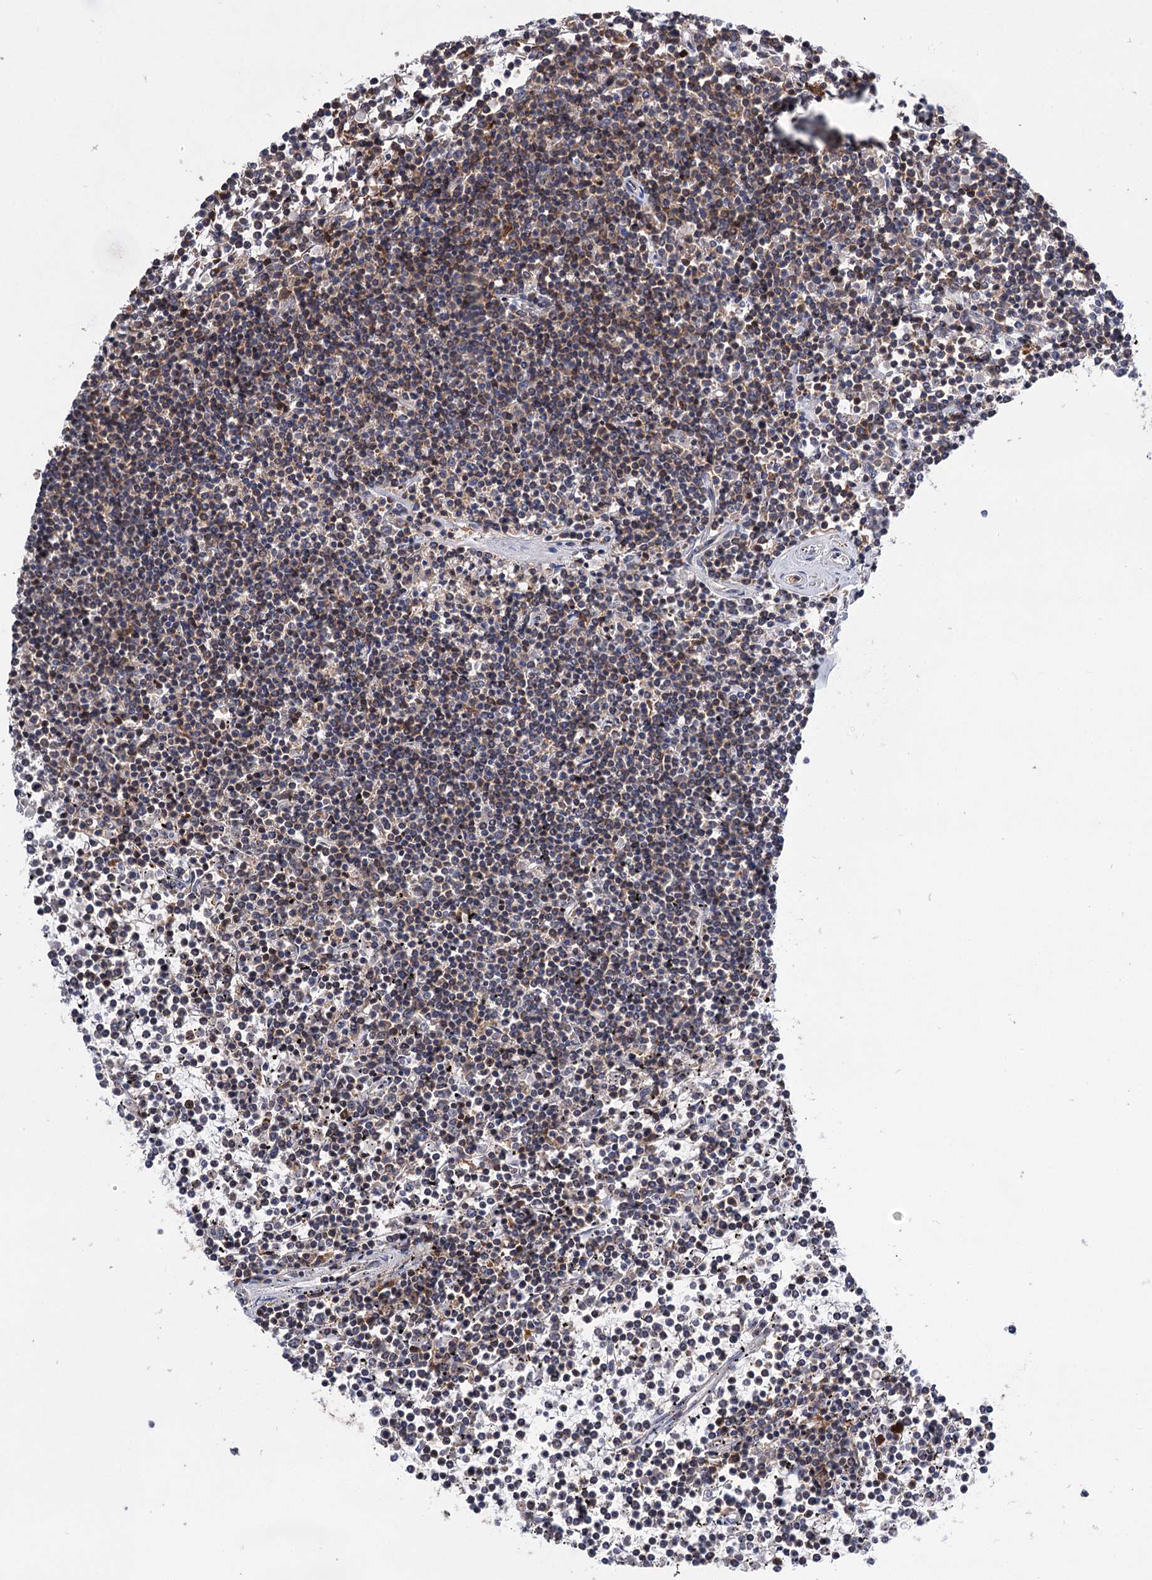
{"staining": {"intensity": "moderate", "quantity": ">75%", "location": "cytoplasmic/membranous"}, "tissue": "lymphoma", "cell_type": "Tumor cells", "image_type": "cancer", "snomed": [{"axis": "morphology", "description": "Malignant lymphoma, non-Hodgkin's type, Low grade"}, {"axis": "topography", "description": "Spleen"}], "caption": "Lymphoma stained with DAB immunohistochemistry shows medium levels of moderate cytoplasmic/membranous staining in approximately >75% of tumor cells. The staining was performed using DAB (3,3'-diaminobenzidine), with brown indicating positive protein expression. Nuclei are stained blue with hematoxylin.", "gene": "UBASH3B", "patient": {"sex": "female", "age": 19}}